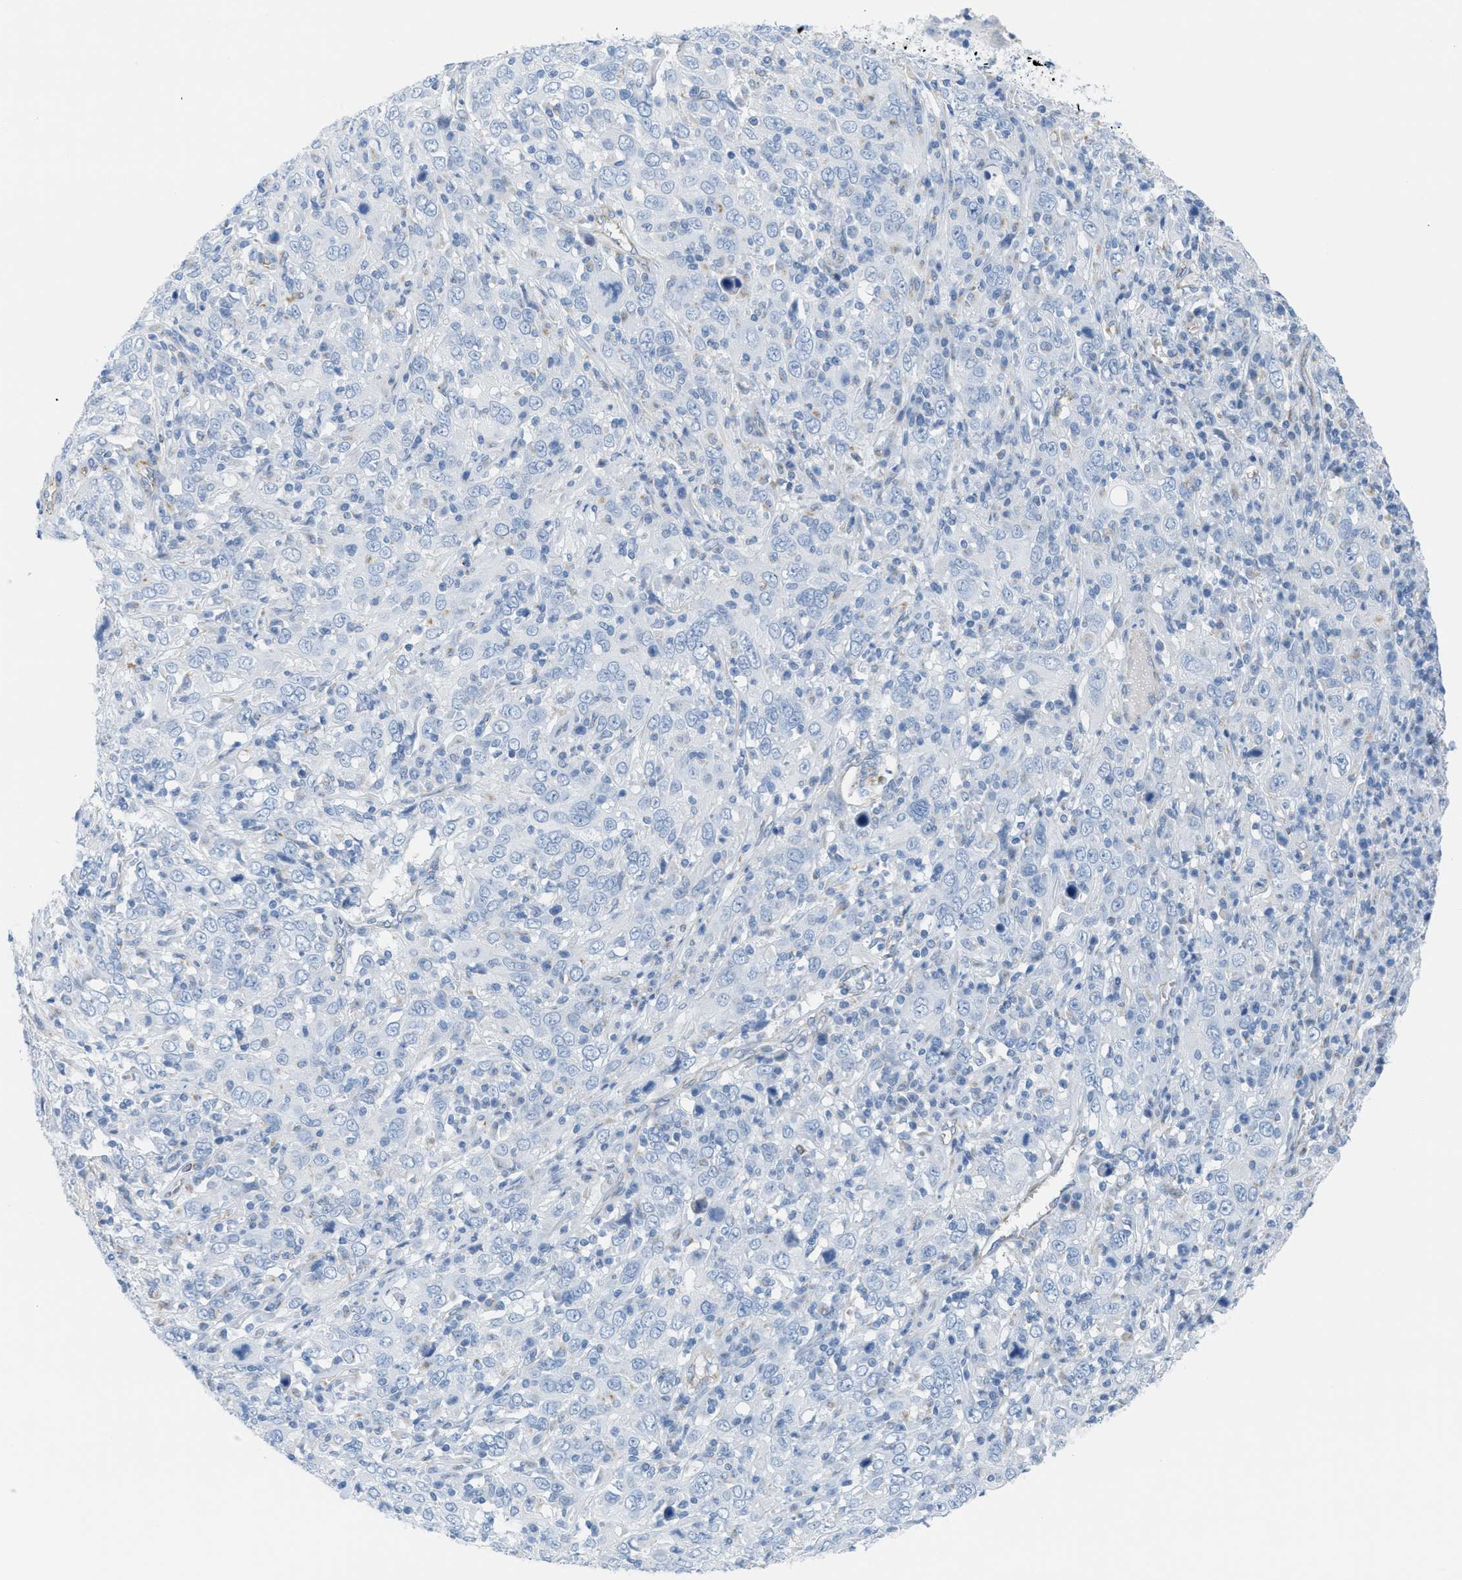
{"staining": {"intensity": "negative", "quantity": "none", "location": "none"}, "tissue": "cervical cancer", "cell_type": "Tumor cells", "image_type": "cancer", "snomed": [{"axis": "morphology", "description": "Squamous cell carcinoma, NOS"}, {"axis": "topography", "description": "Cervix"}], "caption": "The histopathology image displays no significant staining in tumor cells of cervical cancer.", "gene": "SLC12A1", "patient": {"sex": "female", "age": 46}}